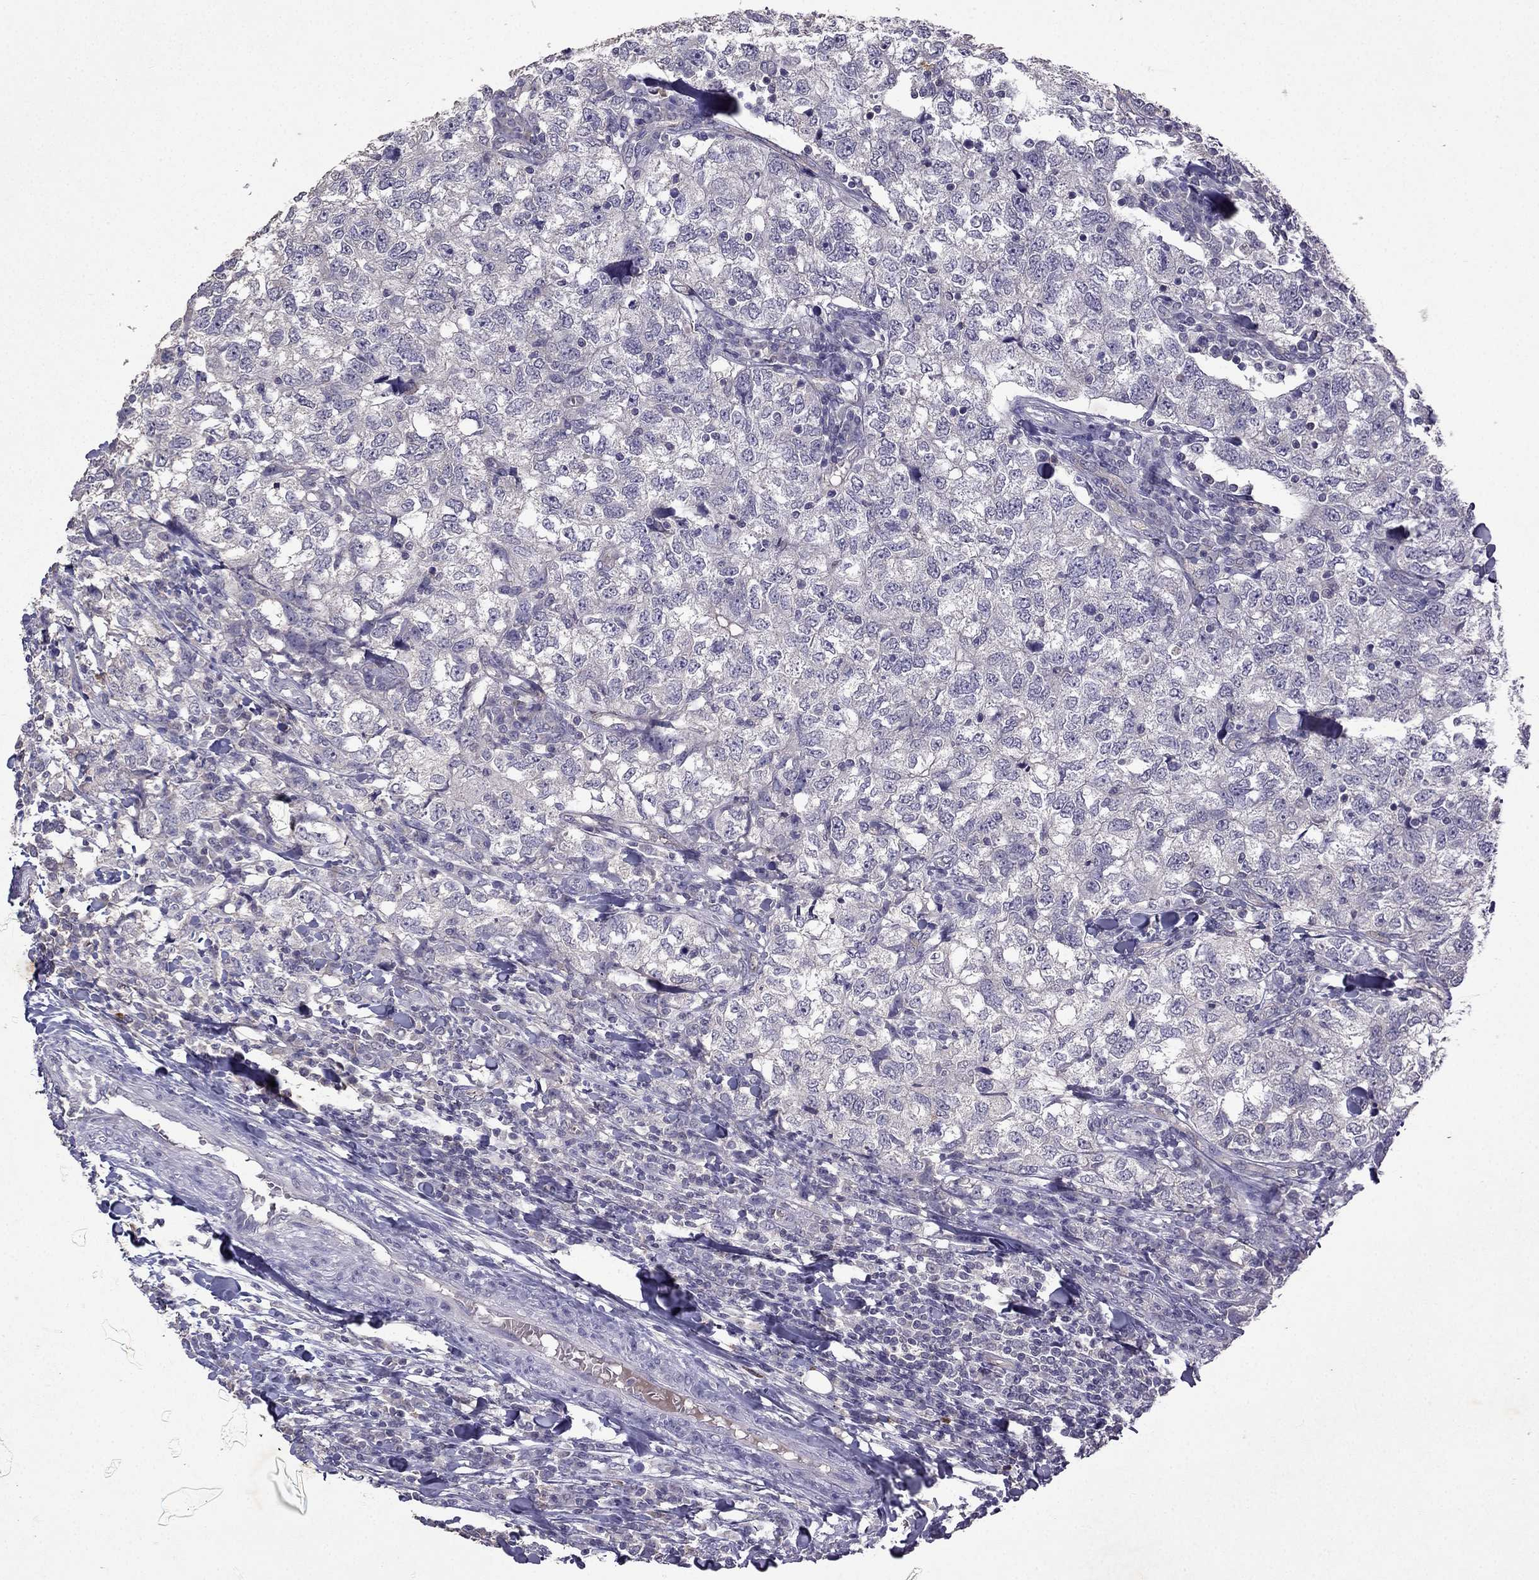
{"staining": {"intensity": "negative", "quantity": "none", "location": "none"}, "tissue": "breast cancer", "cell_type": "Tumor cells", "image_type": "cancer", "snomed": [{"axis": "morphology", "description": "Duct carcinoma"}, {"axis": "topography", "description": "Breast"}], "caption": "Immunohistochemistry histopathology image of human breast invasive ductal carcinoma stained for a protein (brown), which demonstrates no positivity in tumor cells.", "gene": "RFLNB", "patient": {"sex": "female", "age": 30}}